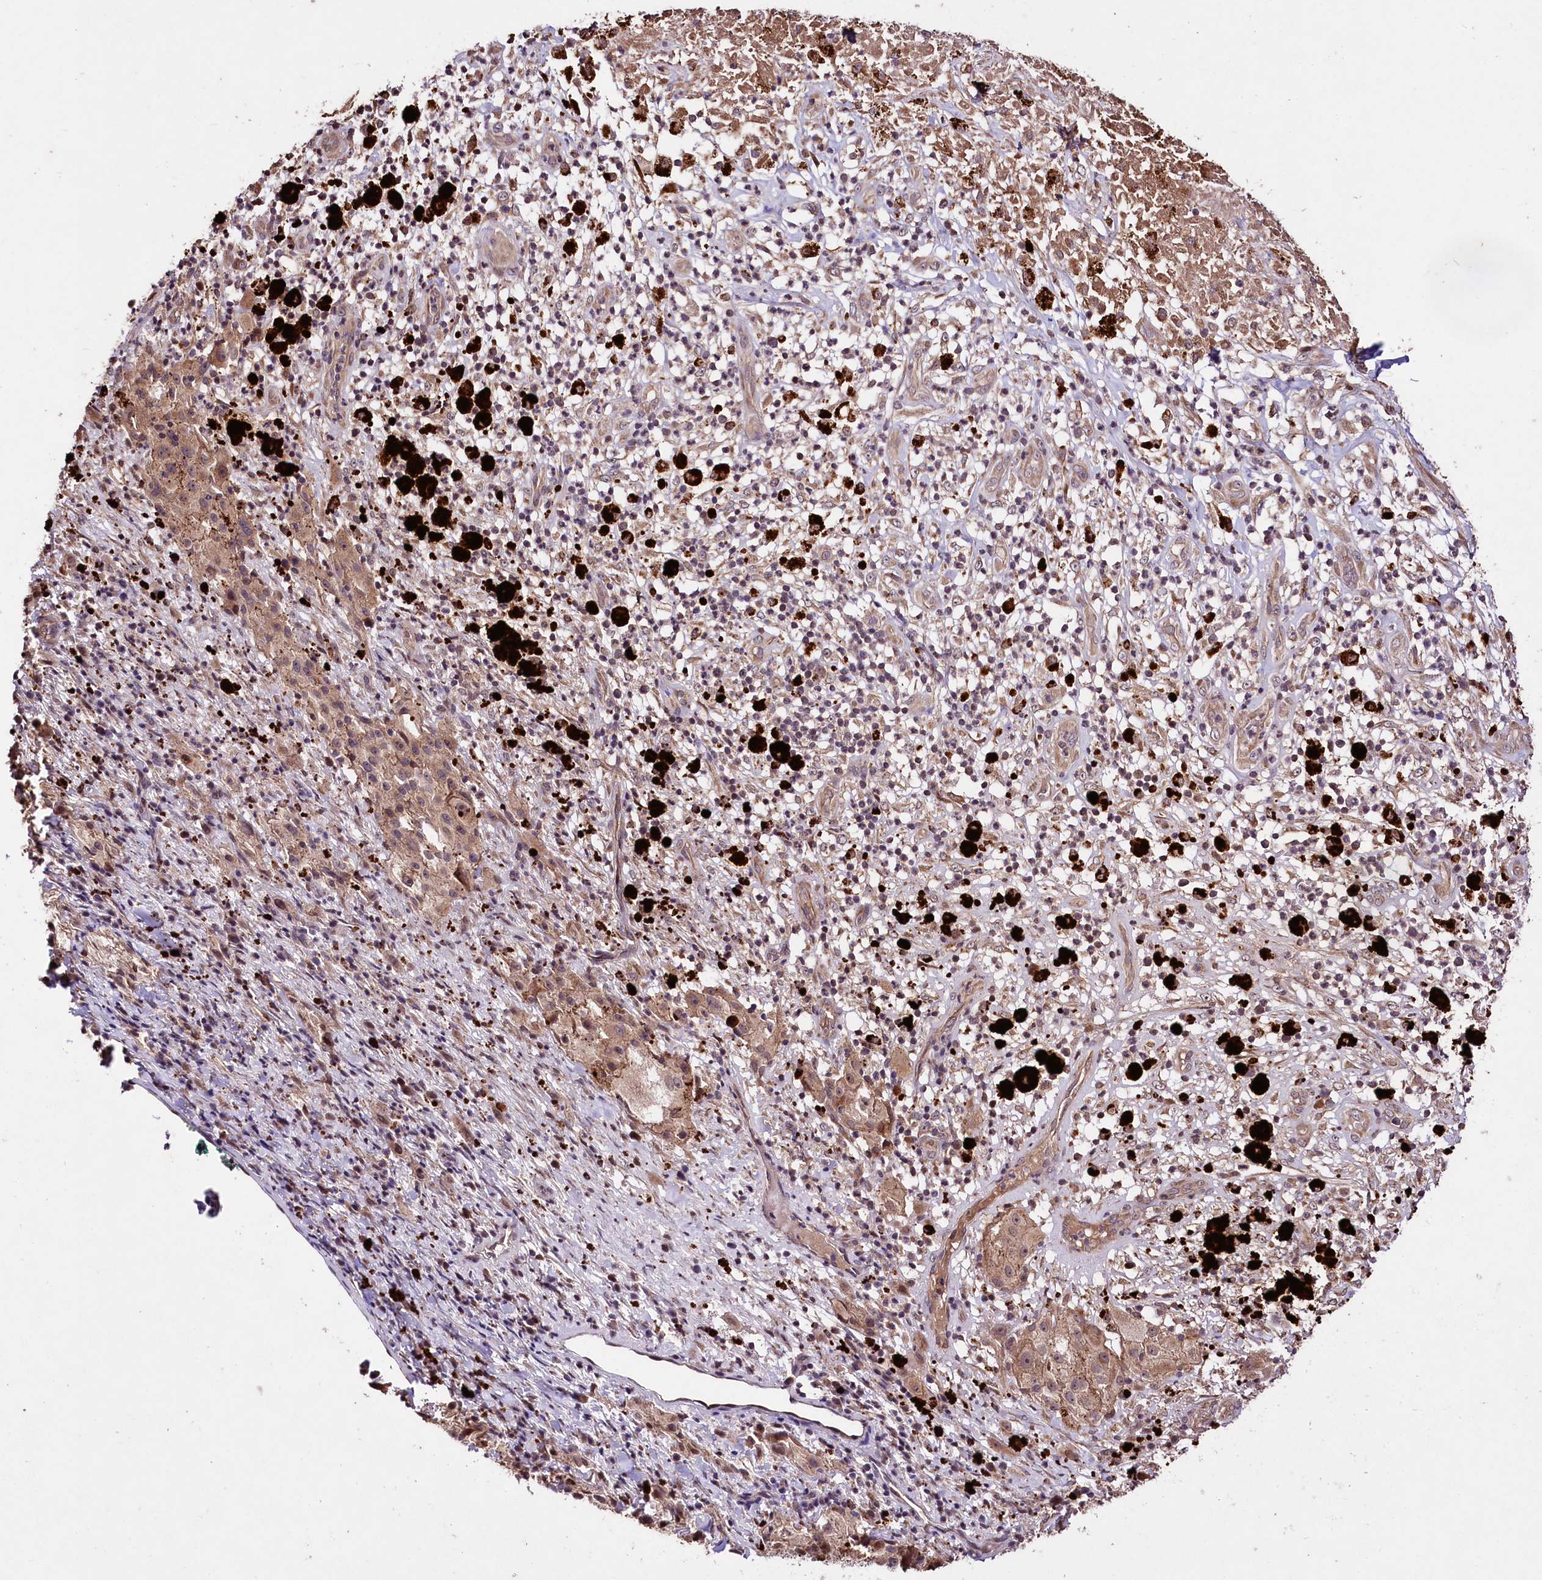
{"staining": {"intensity": "moderate", "quantity": ">75%", "location": "cytoplasmic/membranous"}, "tissue": "melanoma", "cell_type": "Tumor cells", "image_type": "cancer", "snomed": [{"axis": "morphology", "description": "Necrosis, NOS"}, {"axis": "morphology", "description": "Malignant melanoma, NOS"}, {"axis": "topography", "description": "Skin"}], "caption": "Tumor cells display medium levels of moderate cytoplasmic/membranous expression in about >75% of cells in malignant melanoma.", "gene": "TNPO3", "patient": {"sex": "female", "age": 87}}